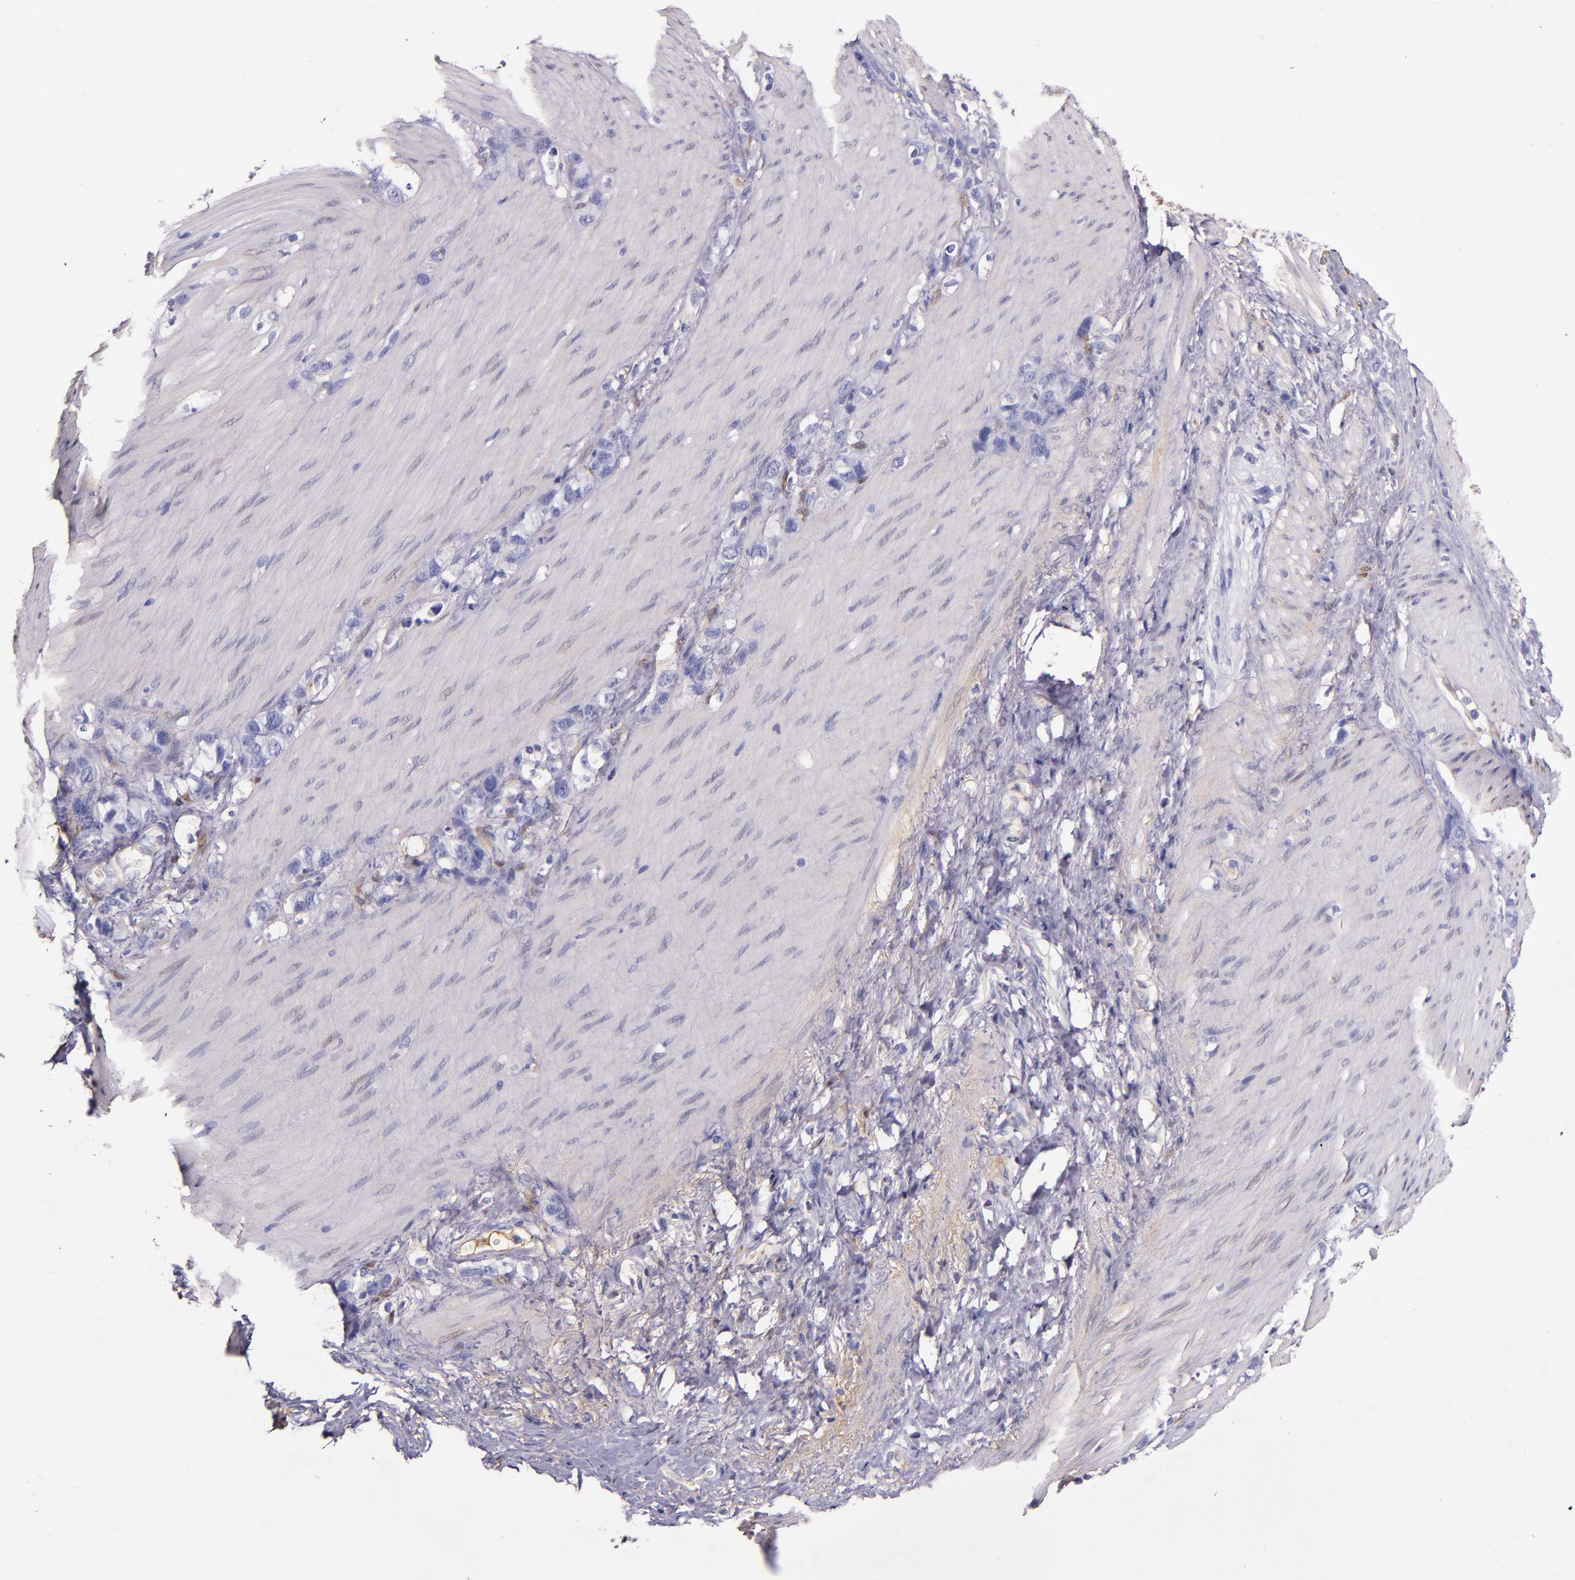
{"staining": {"intensity": "negative", "quantity": "none", "location": "none"}, "tissue": "stomach cancer", "cell_type": "Tumor cells", "image_type": "cancer", "snomed": [{"axis": "morphology", "description": "Normal tissue, NOS"}, {"axis": "morphology", "description": "Adenocarcinoma, NOS"}, {"axis": "morphology", "description": "Adenocarcinoma, High grade"}, {"axis": "topography", "description": "Stomach, upper"}, {"axis": "topography", "description": "Stomach"}], "caption": "Immunohistochemistry (IHC) histopathology image of neoplastic tissue: stomach cancer stained with DAB (3,3'-diaminobenzidine) displays no significant protein staining in tumor cells. The staining is performed using DAB (3,3'-diaminobenzidine) brown chromogen with nuclei counter-stained in using hematoxylin.", "gene": "CLEC3B", "patient": {"sex": "female", "age": 65}}